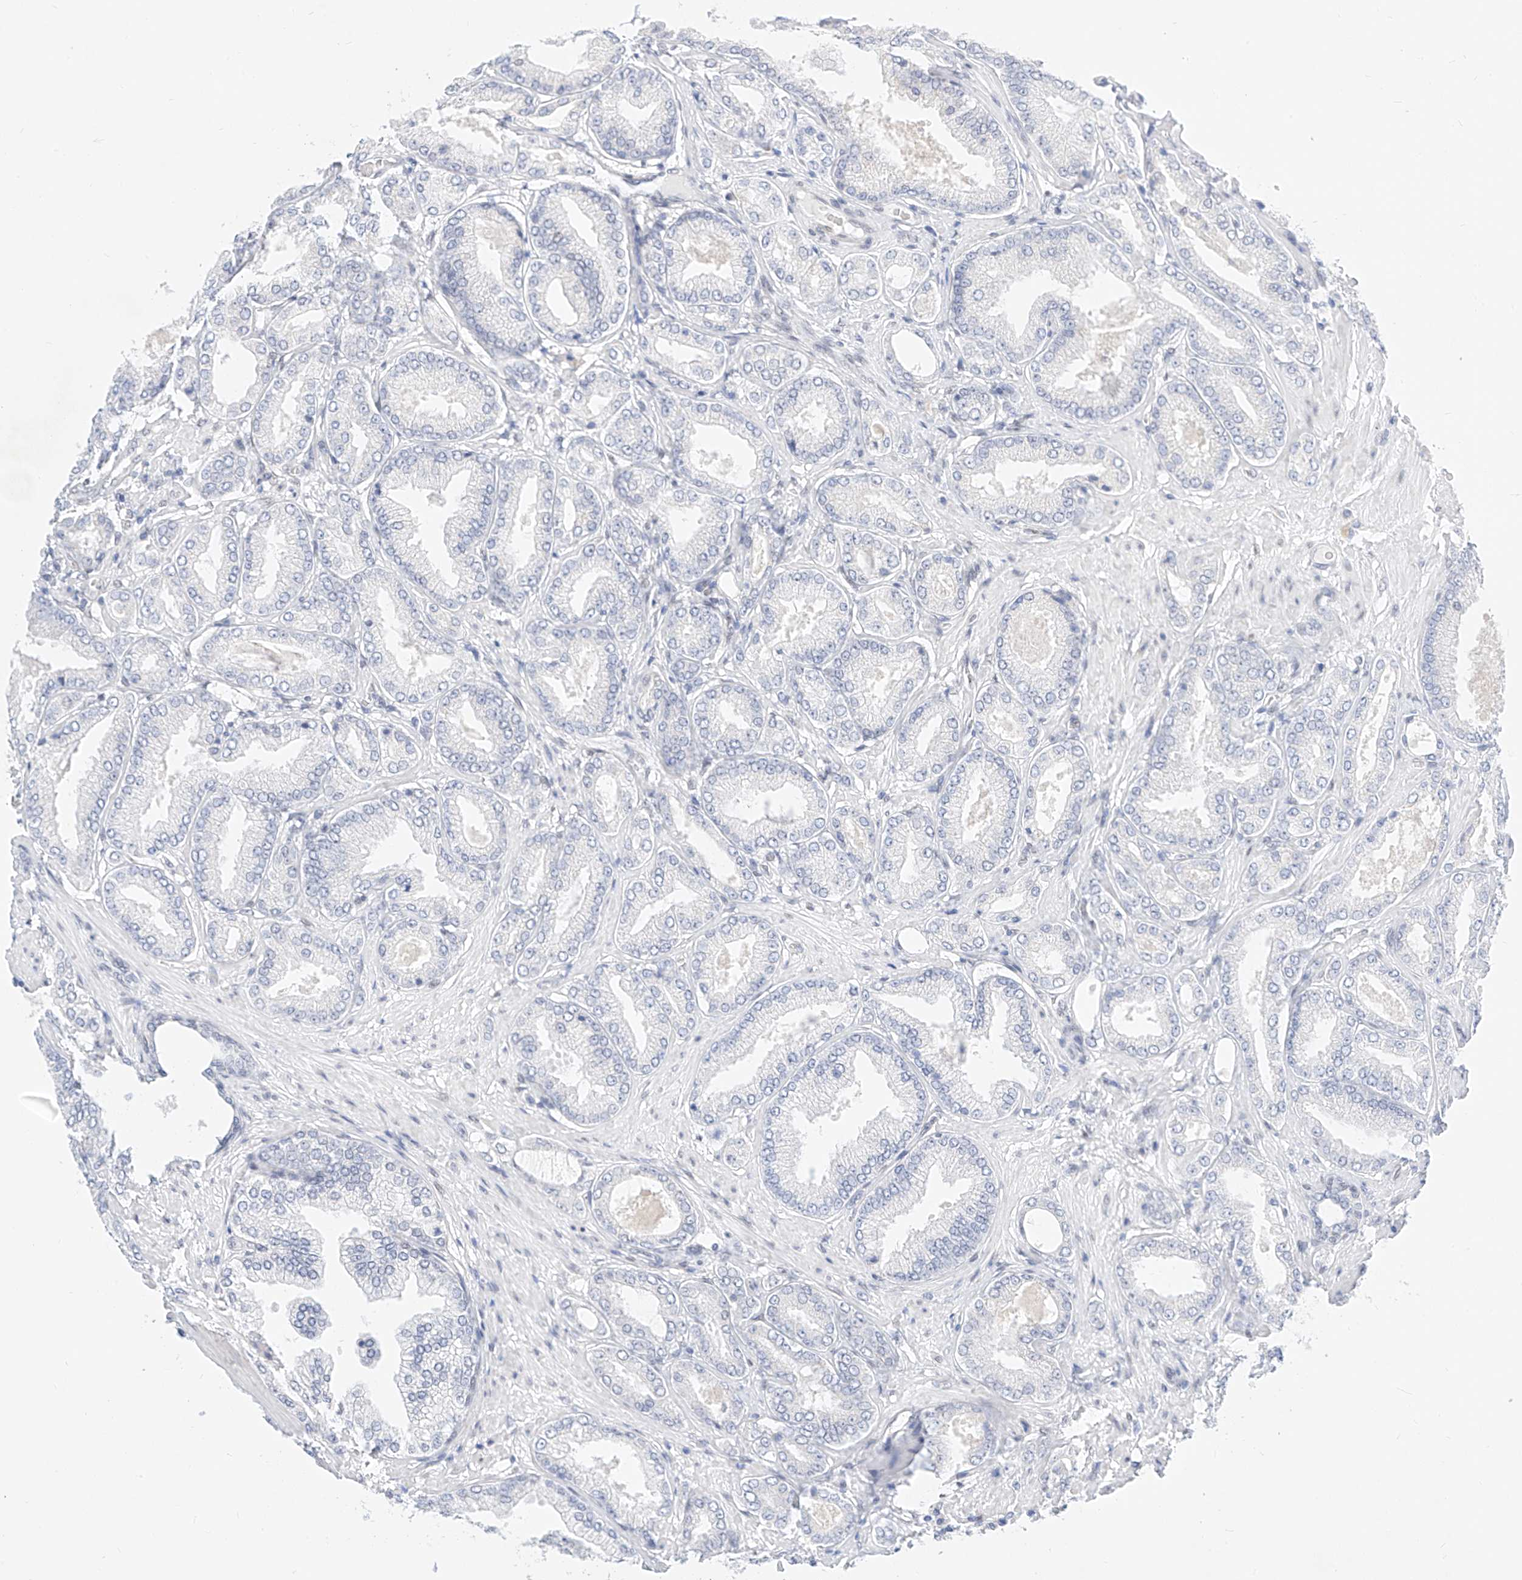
{"staining": {"intensity": "negative", "quantity": "none", "location": "none"}, "tissue": "prostate cancer", "cell_type": "Tumor cells", "image_type": "cancer", "snomed": [{"axis": "morphology", "description": "Adenocarcinoma, Low grade"}, {"axis": "topography", "description": "Prostate"}], "caption": "Protein analysis of prostate cancer (adenocarcinoma (low-grade)) displays no significant staining in tumor cells.", "gene": "KCNJ1", "patient": {"sex": "male", "age": 63}}